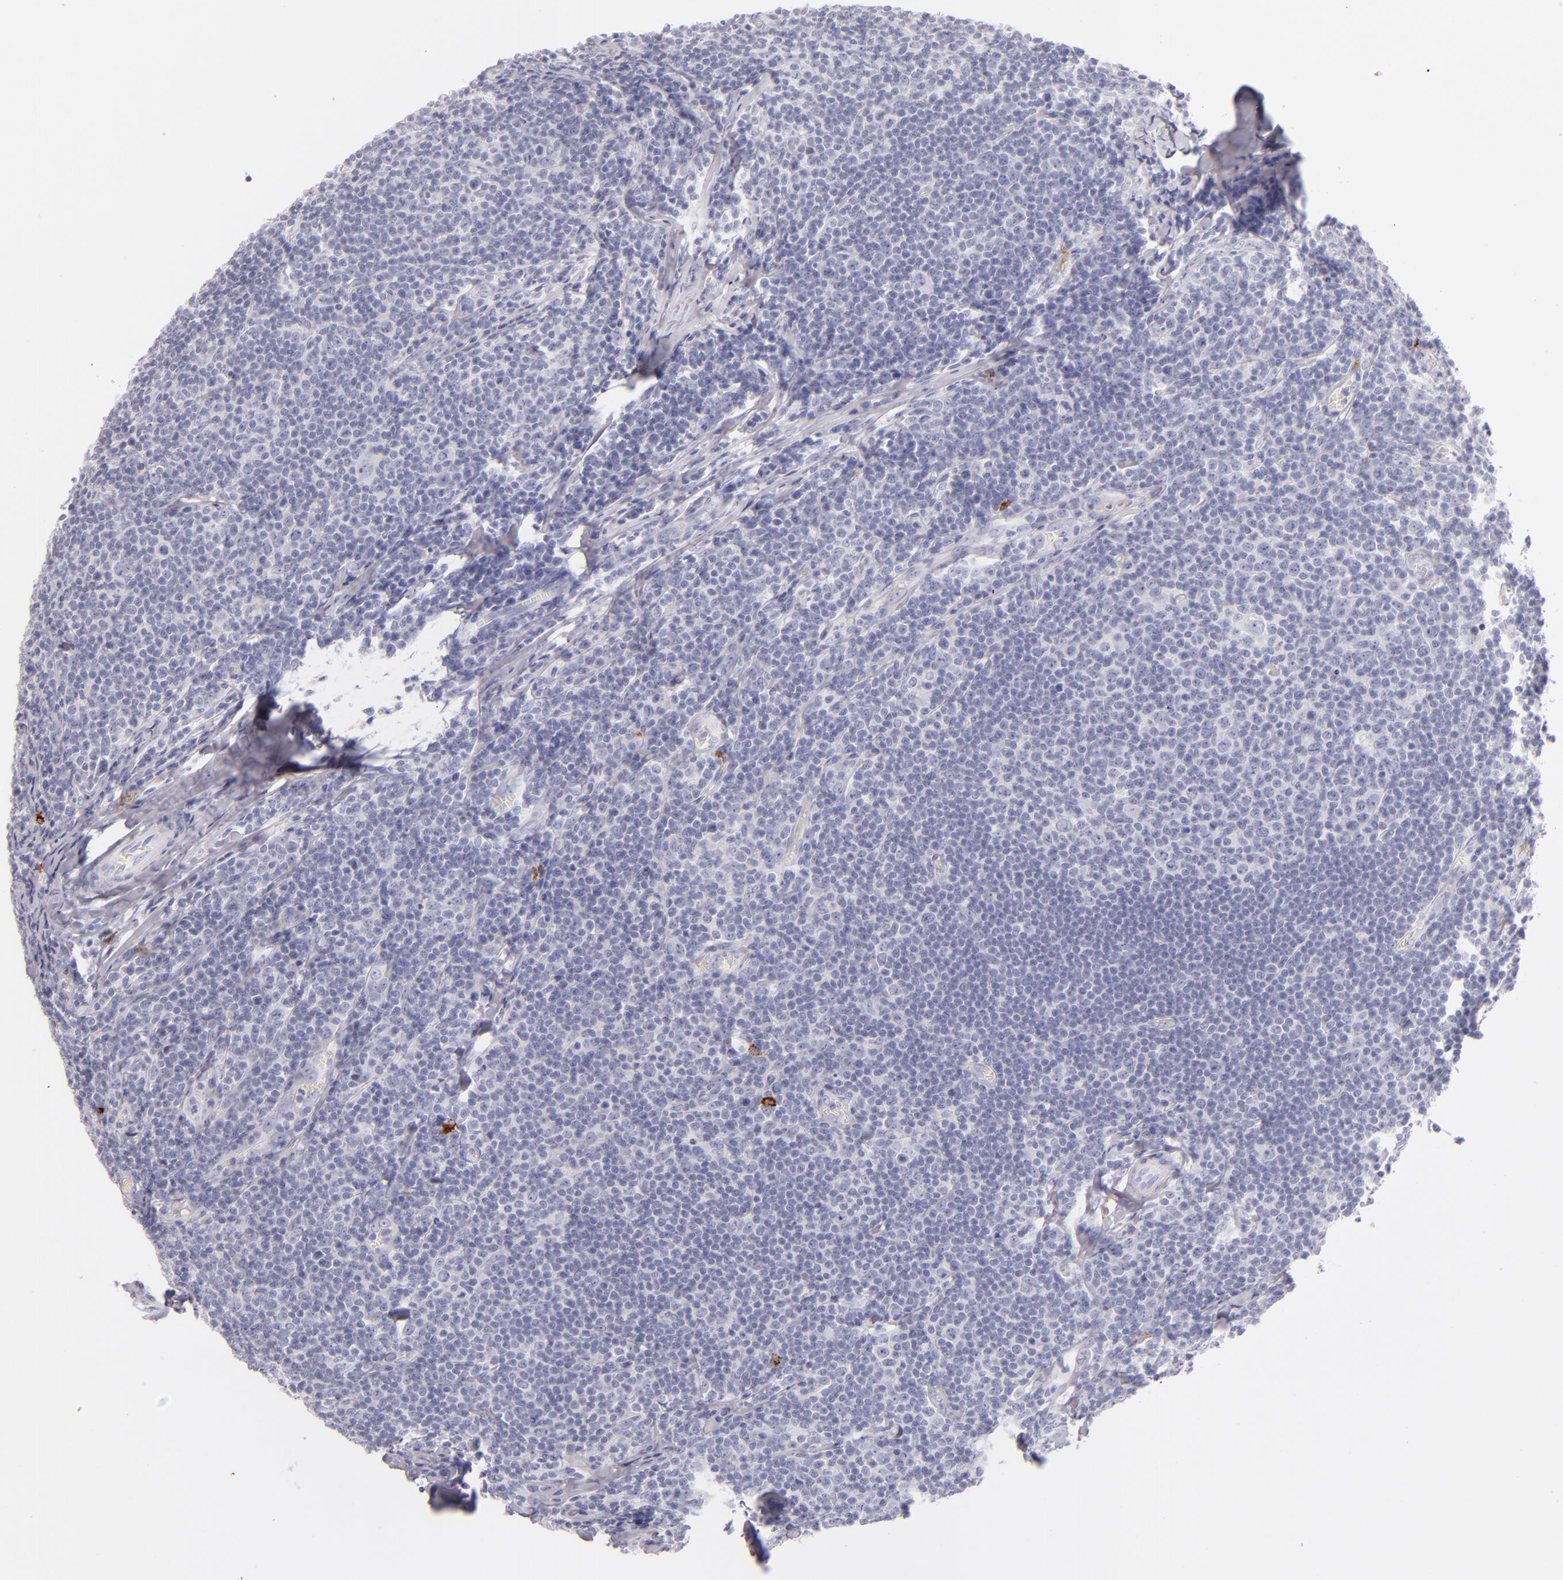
{"staining": {"intensity": "negative", "quantity": "none", "location": "none"}, "tissue": "lymphoma", "cell_type": "Tumor cells", "image_type": "cancer", "snomed": [{"axis": "morphology", "description": "Malignant lymphoma, non-Hodgkin's type, Low grade"}, {"axis": "topography", "description": "Lymph node"}], "caption": "DAB immunohistochemical staining of malignant lymphoma, non-Hodgkin's type (low-grade) displays no significant staining in tumor cells. (Brightfield microscopy of DAB immunohistochemistry (IHC) at high magnification).", "gene": "TPSD1", "patient": {"sex": "male", "age": 74}}